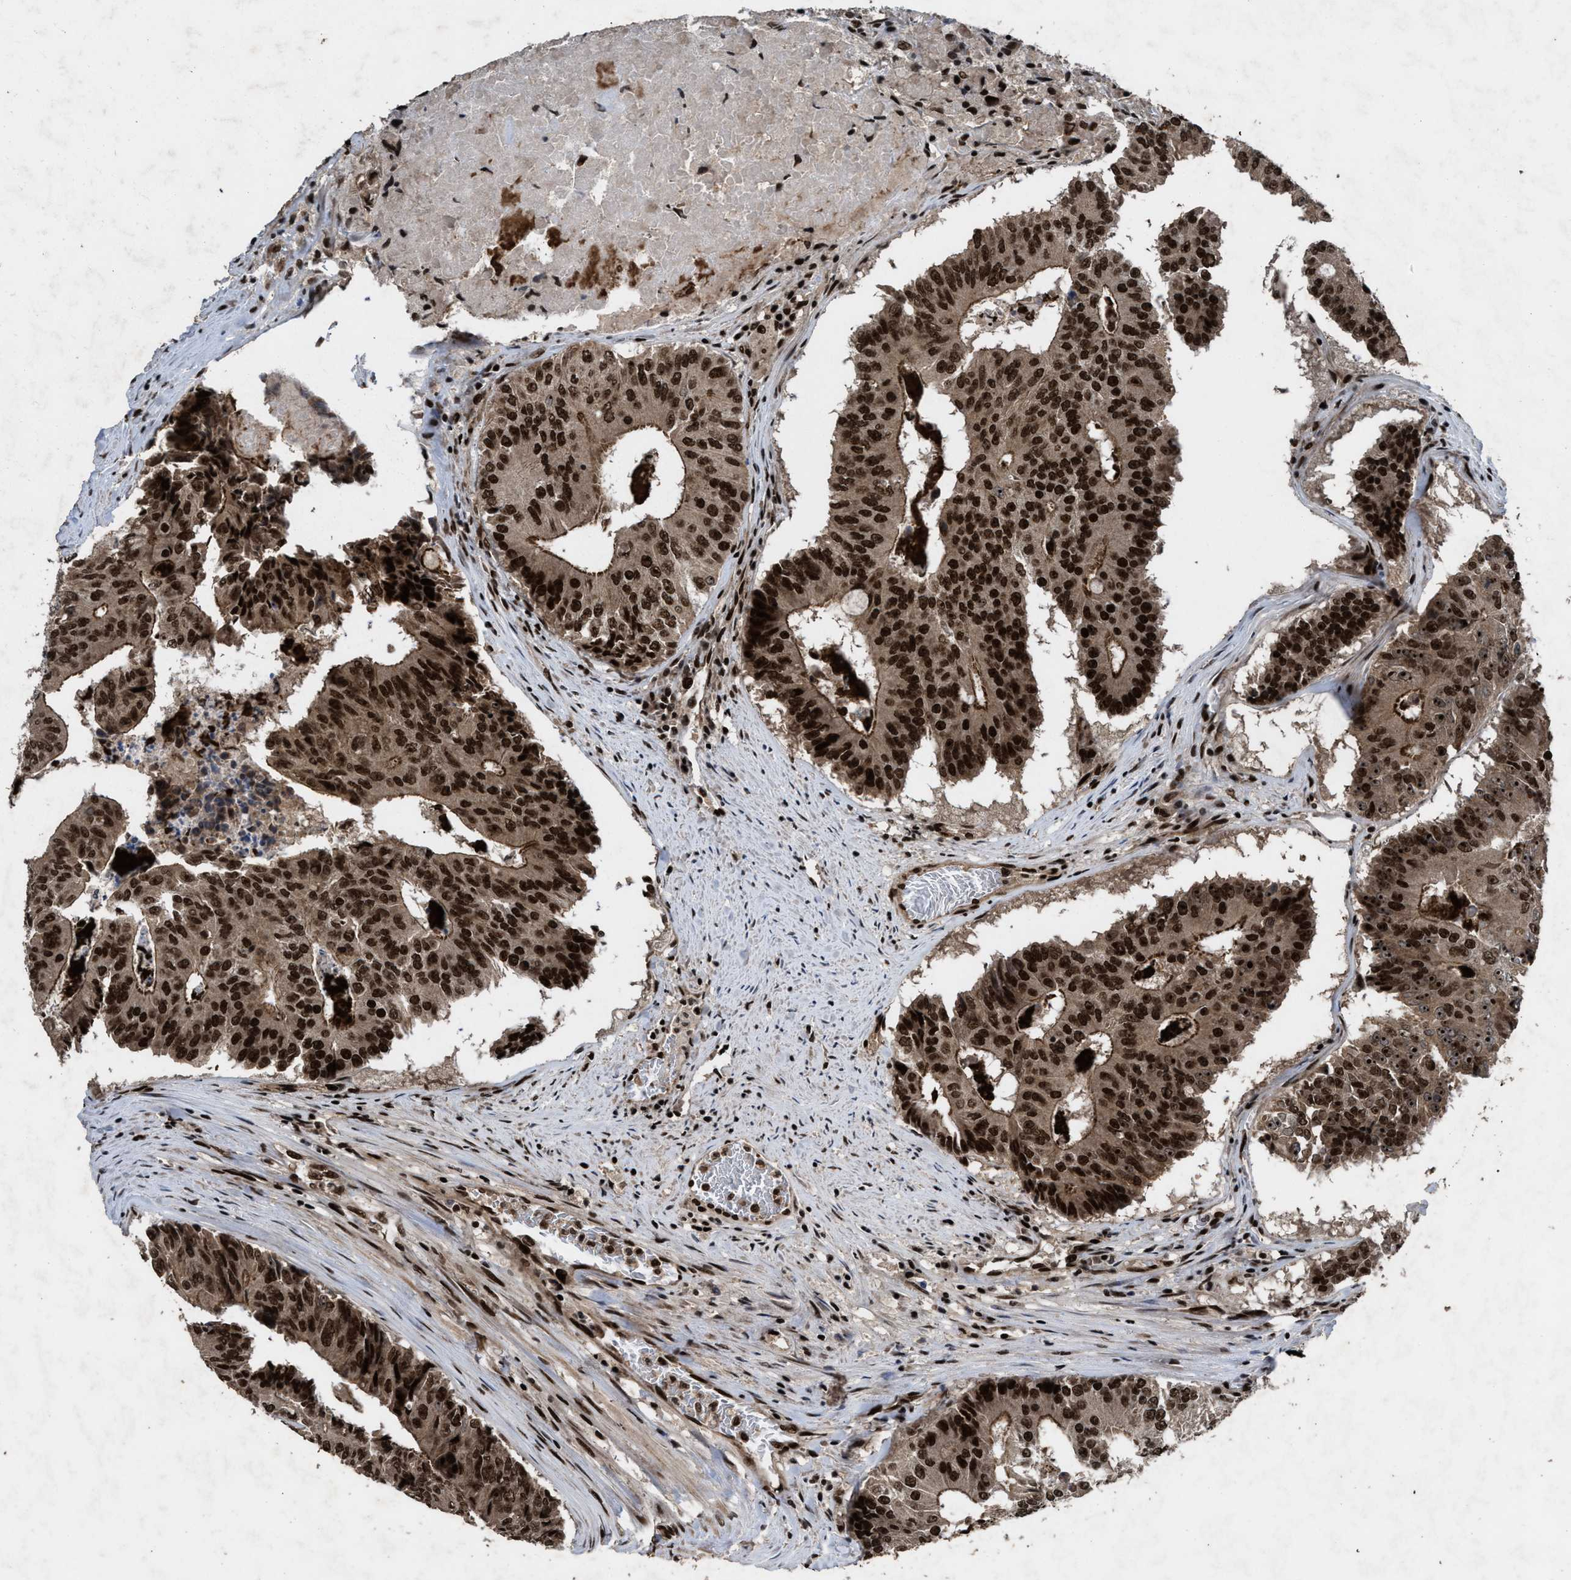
{"staining": {"intensity": "strong", "quantity": ">75%", "location": "cytoplasmic/membranous,nuclear"}, "tissue": "colorectal cancer", "cell_type": "Tumor cells", "image_type": "cancer", "snomed": [{"axis": "morphology", "description": "Adenocarcinoma, NOS"}, {"axis": "topography", "description": "Colon"}], "caption": "A photomicrograph of human colorectal cancer (adenocarcinoma) stained for a protein exhibits strong cytoplasmic/membranous and nuclear brown staining in tumor cells.", "gene": "WIZ", "patient": {"sex": "male", "age": 87}}